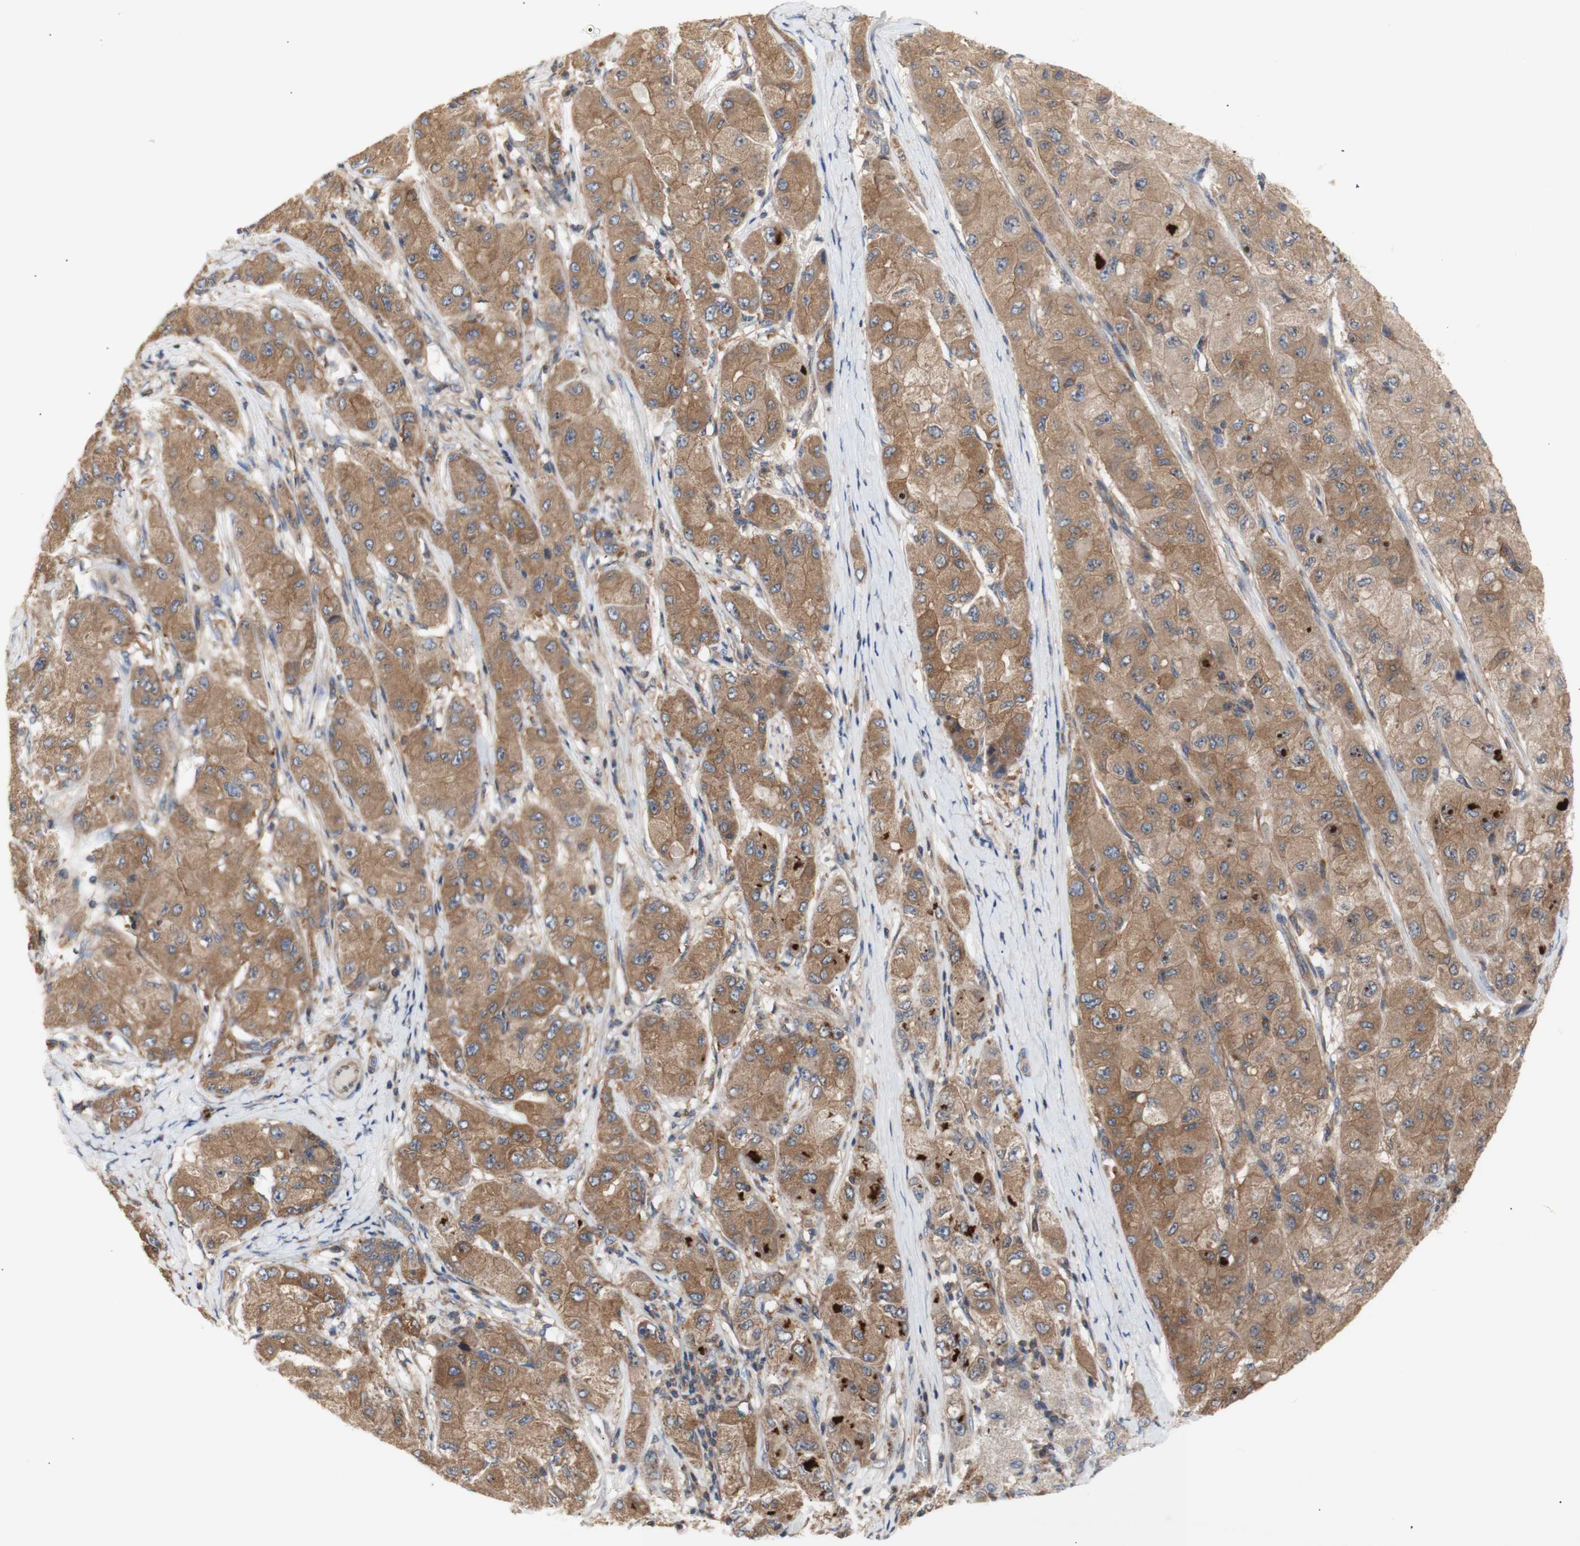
{"staining": {"intensity": "moderate", "quantity": ">75%", "location": "cytoplasmic/membranous"}, "tissue": "liver cancer", "cell_type": "Tumor cells", "image_type": "cancer", "snomed": [{"axis": "morphology", "description": "Carcinoma, Hepatocellular, NOS"}, {"axis": "topography", "description": "Liver"}], "caption": "Human hepatocellular carcinoma (liver) stained with a brown dye displays moderate cytoplasmic/membranous positive expression in about >75% of tumor cells.", "gene": "IKBKG", "patient": {"sex": "male", "age": 80}}